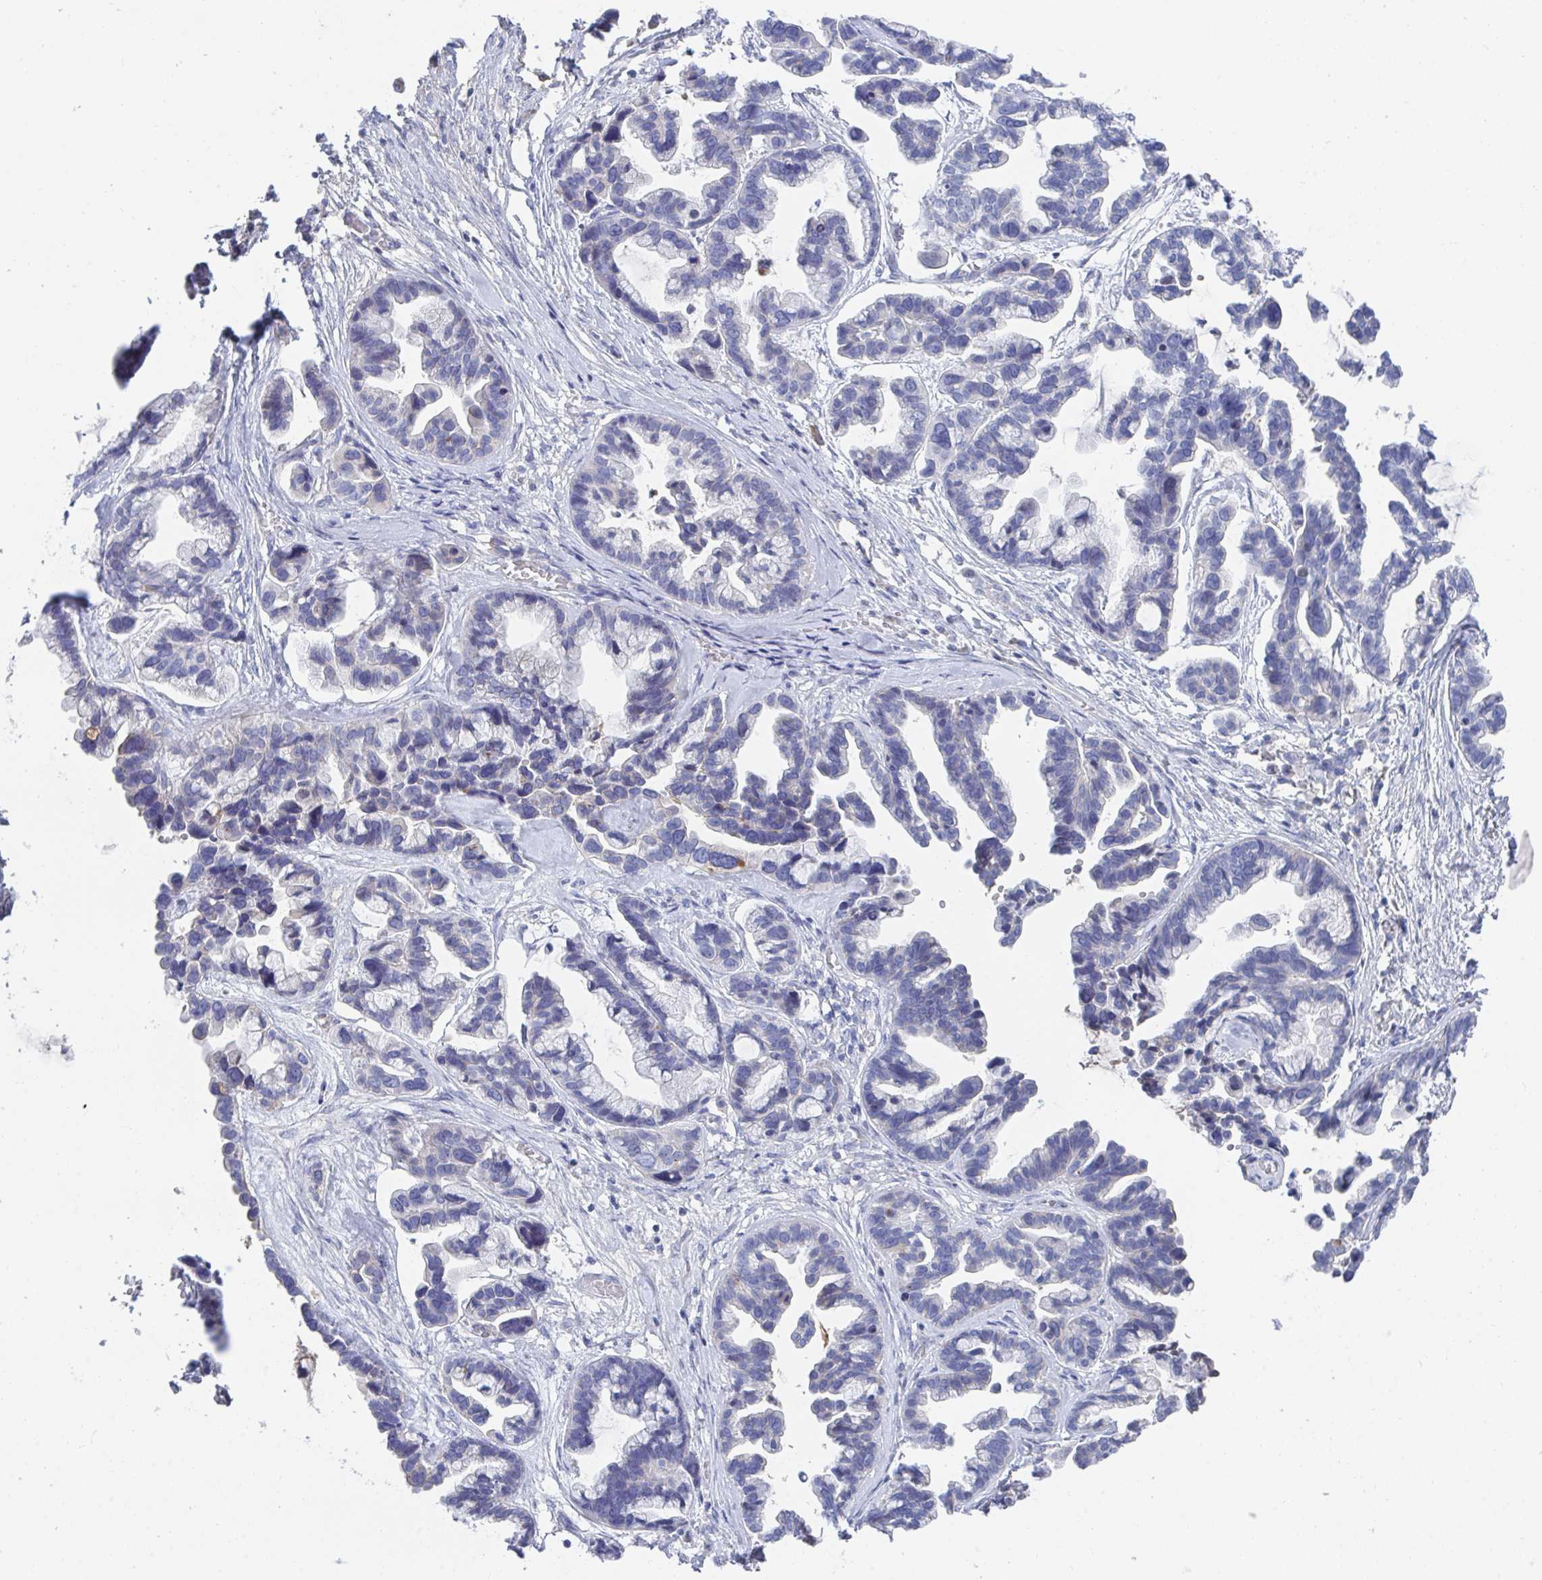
{"staining": {"intensity": "negative", "quantity": "none", "location": "none"}, "tissue": "ovarian cancer", "cell_type": "Tumor cells", "image_type": "cancer", "snomed": [{"axis": "morphology", "description": "Cystadenocarcinoma, serous, NOS"}, {"axis": "topography", "description": "Ovary"}], "caption": "Photomicrograph shows no significant protein staining in tumor cells of ovarian serous cystadenocarcinoma.", "gene": "TNFAIP6", "patient": {"sex": "female", "age": 56}}